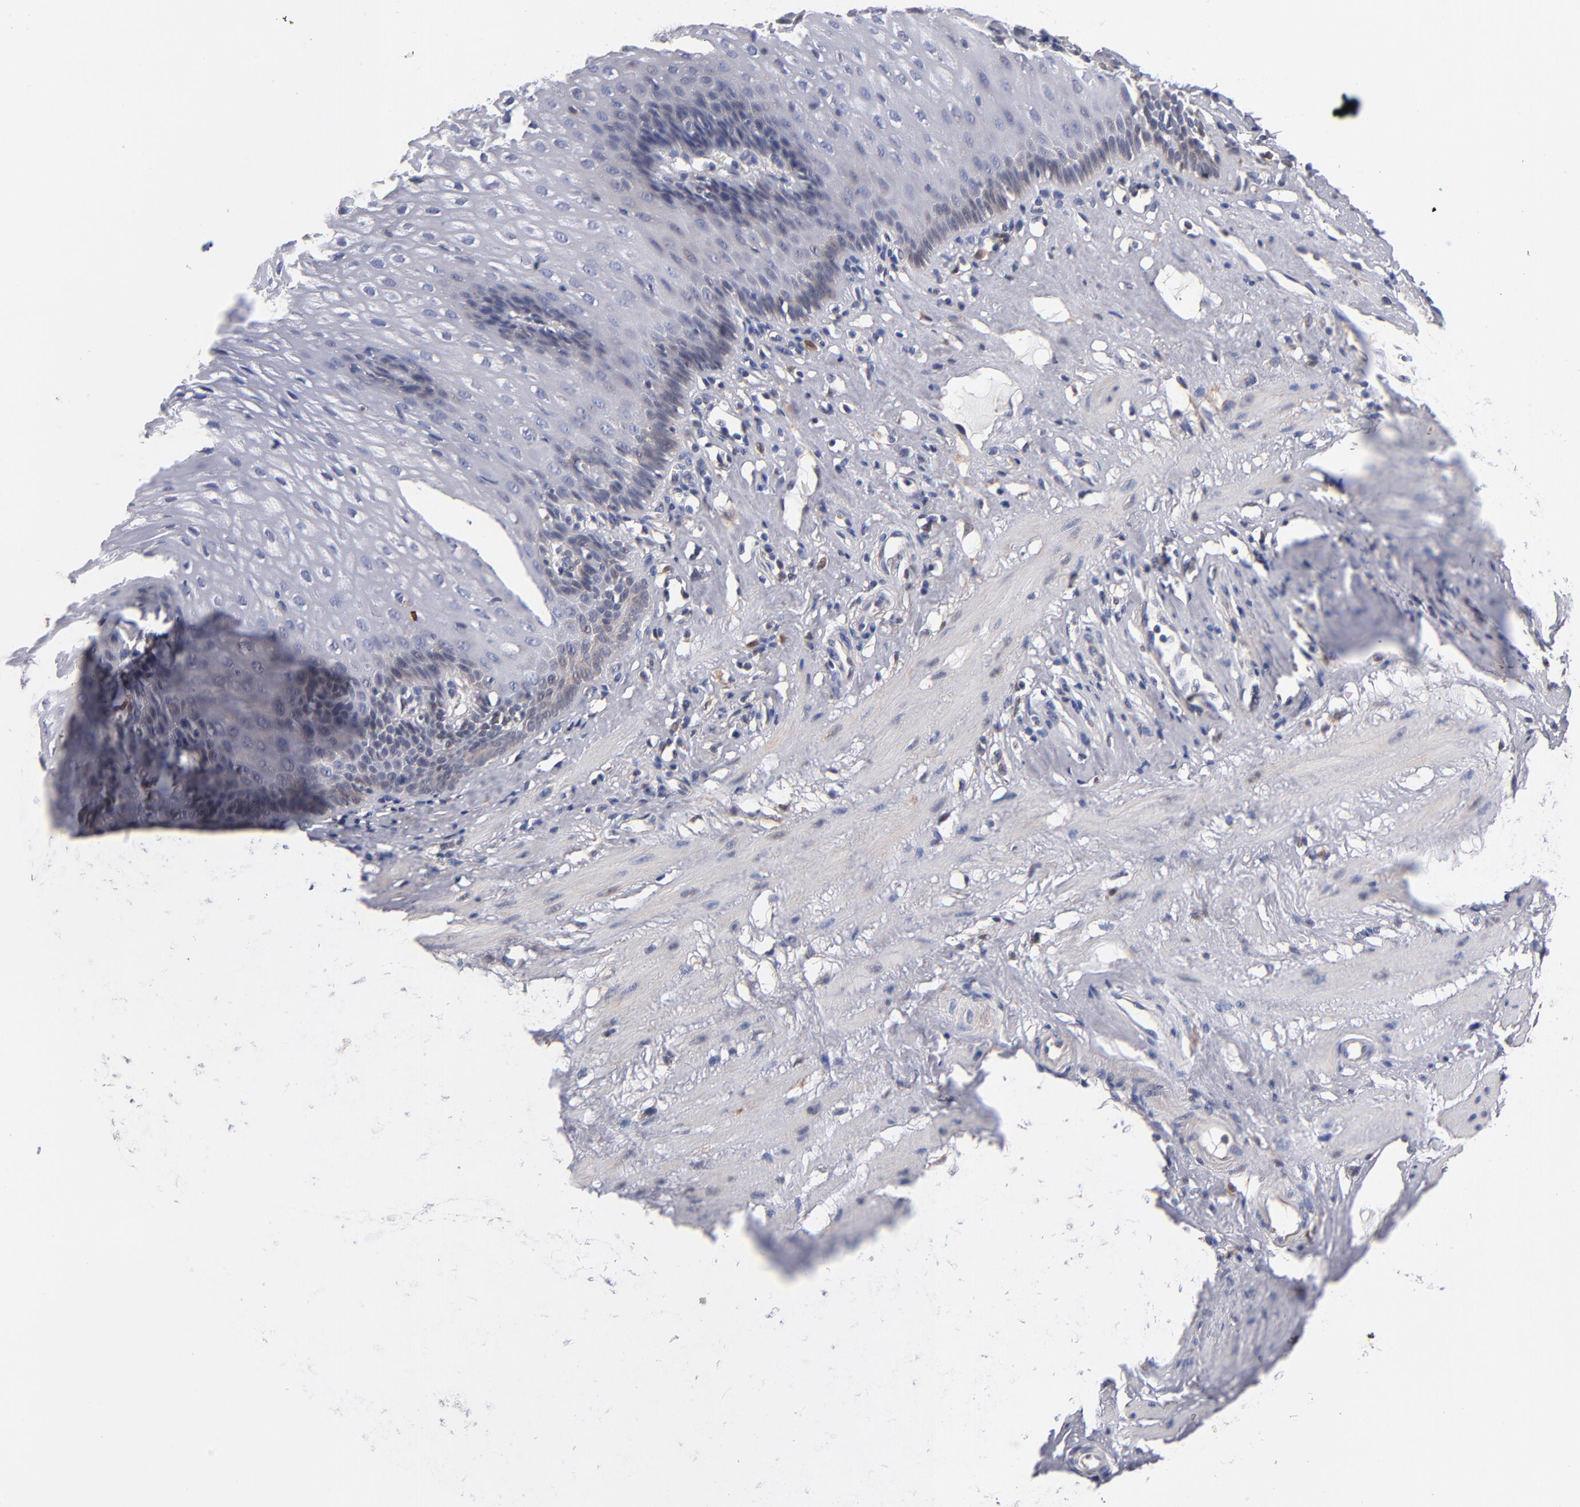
{"staining": {"intensity": "negative", "quantity": "none", "location": "none"}, "tissue": "esophagus", "cell_type": "Squamous epithelial cells", "image_type": "normal", "snomed": [{"axis": "morphology", "description": "Normal tissue, NOS"}, {"axis": "topography", "description": "Esophagus"}], "caption": "Immunohistochemistry (IHC) photomicrograph of normal esophagus: esophagus stained with DAB (3,3'-diaminobenzidine) displays no significant protein staining in squamous epithelial cells.", "gene": "GMFB", "patient": {"sex": "female", "age": 70}}